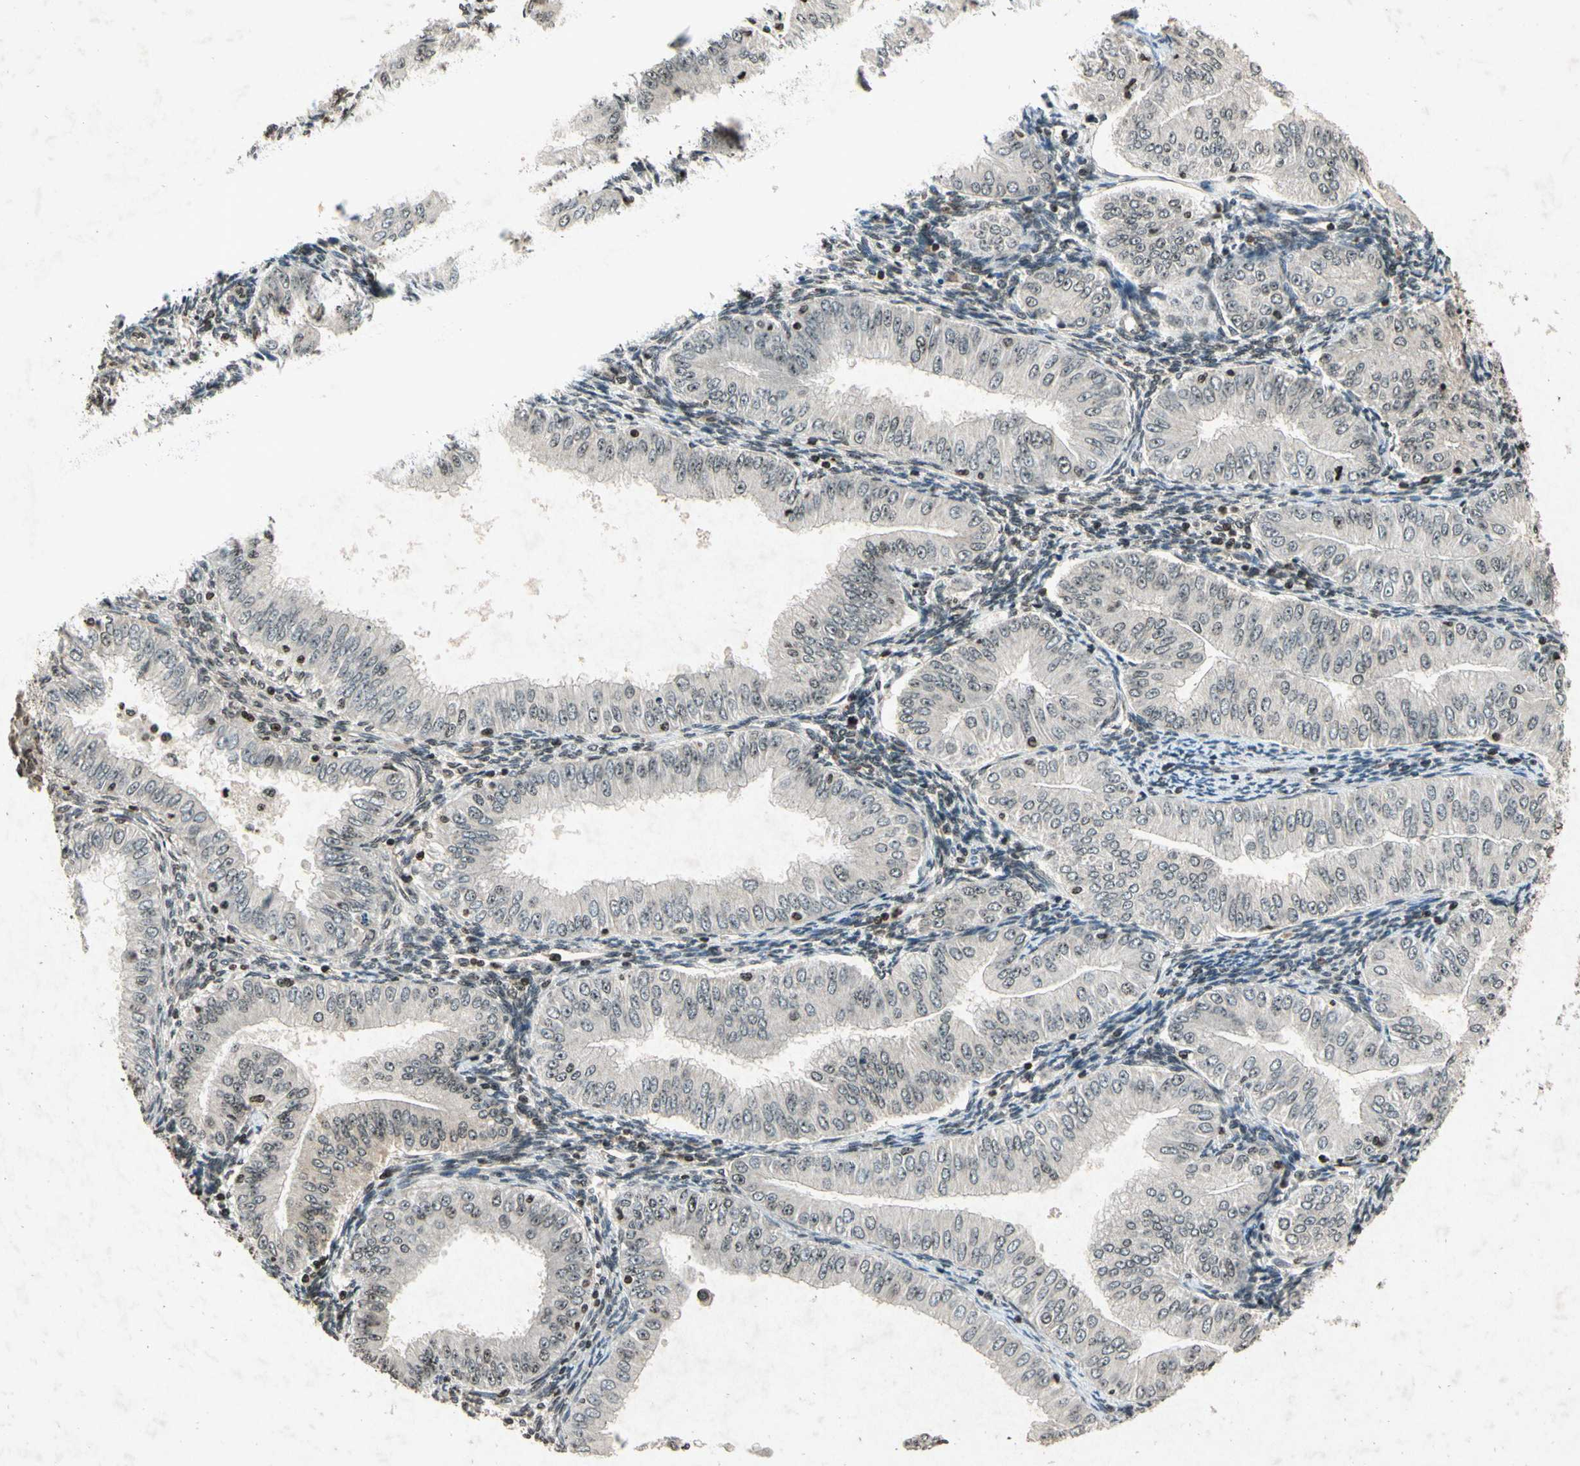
{"staining": {"intensity": "negative", "quantity": "none", "location": "none"}, "tissue": "endometrial cancer", "cell_type": "Tumor cells", "image_type": "cancer", "snomed": [{"axis": "morphology", "description": "Normal tissue, NOS"}, {"axis": "morphology", "description": "Adenocarcinoma, NOS"}, {"axis": "topography", "description": "Endometrium"}], "caption": "Immunohistochemistry of endometrial cancer (adenocarcinoma) shows no expression in tumor cells.", "gene": "HOXB3", "patient": {"sex": "female", "age": 53}}